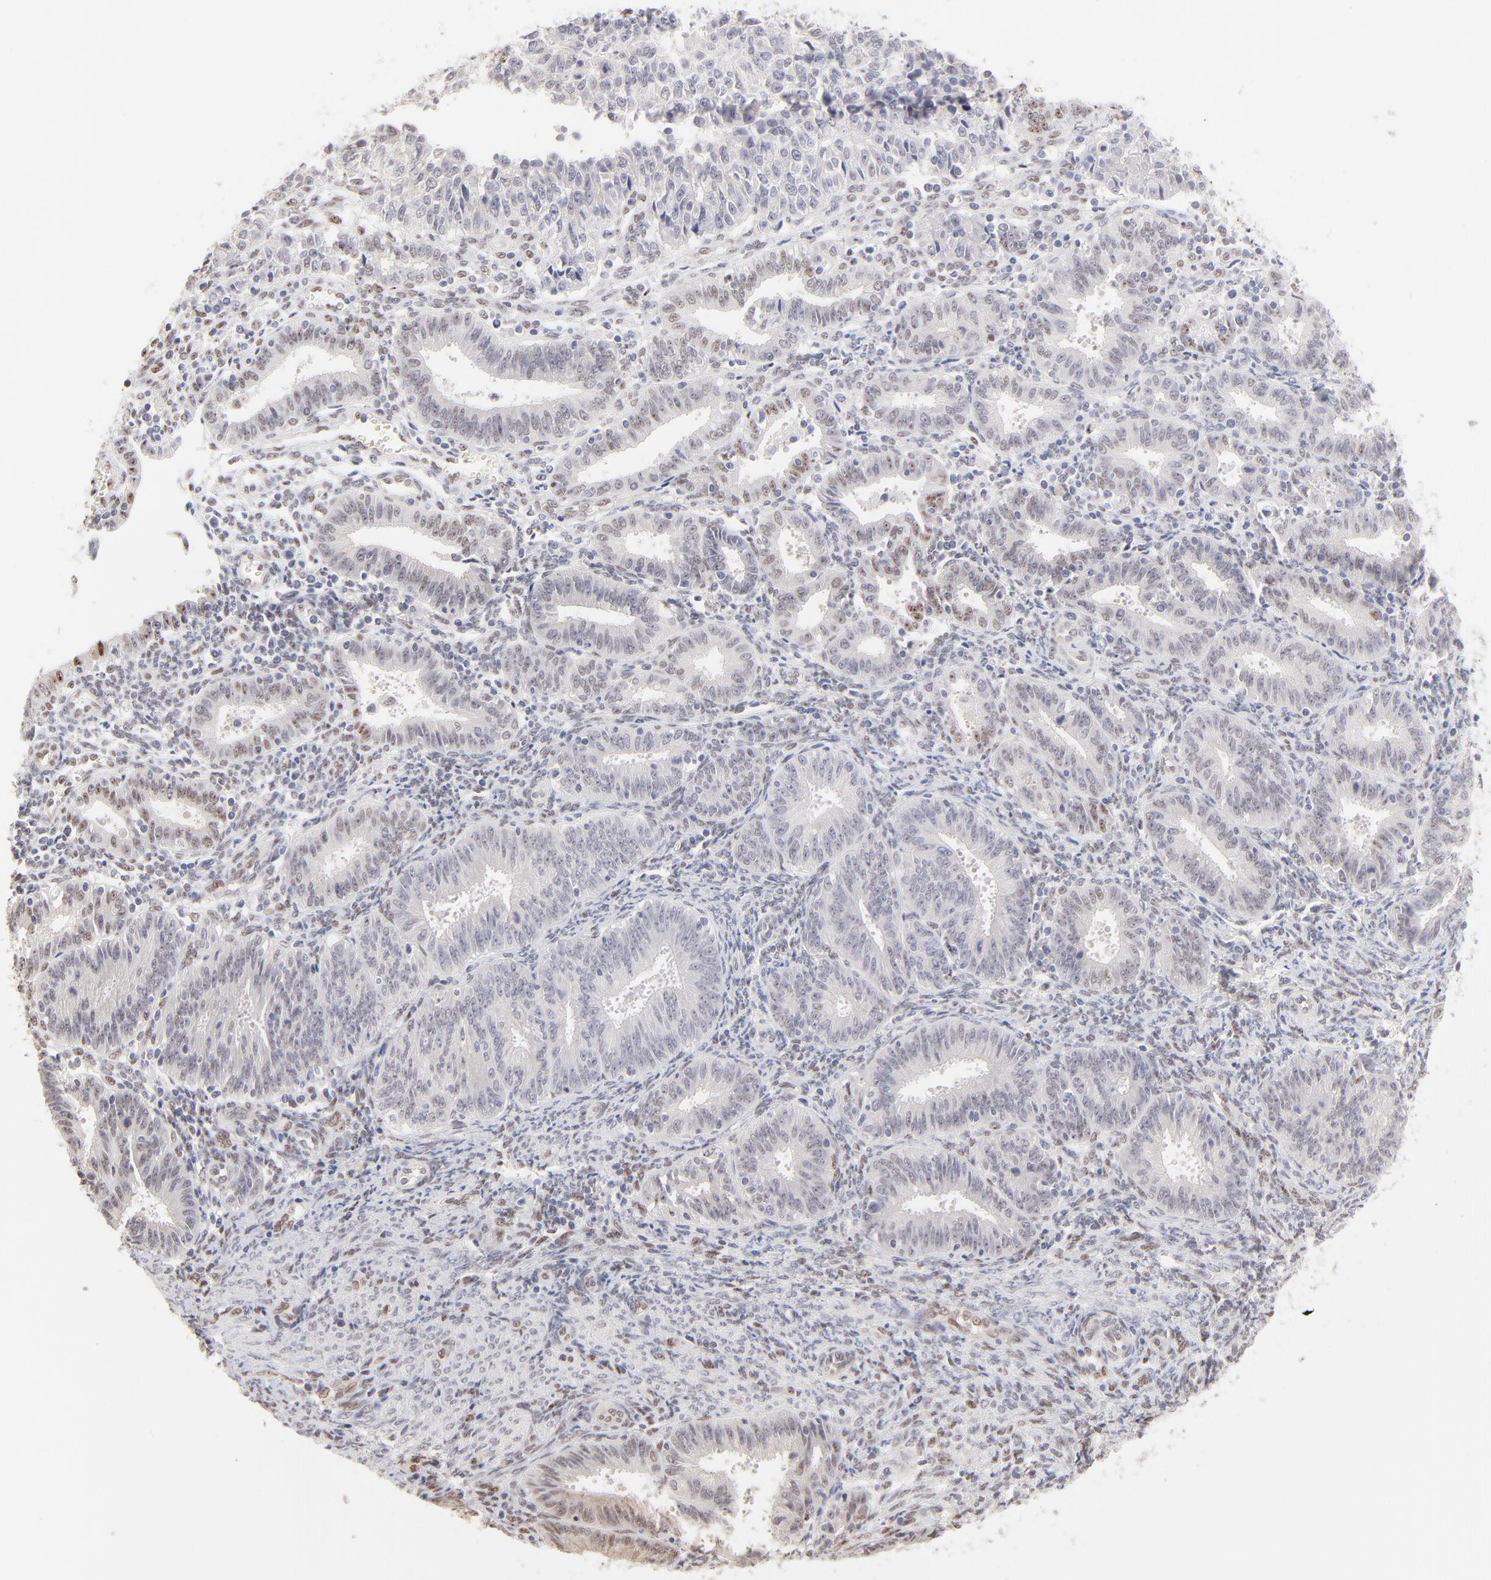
{"staining": {"intensity": "weak", "quantity": "25%-75%", "location": "nuclear"}, "tissue": "endometrial cancer", "cell_type": "Tumor cells", "image_type": "cancer", "snomed": [{"axis": "morphology", "description": "Adenocarcinoma, NOS"}, {"axis": "topography", "description": "Endometrium"}], "caption": "Protein staining exhibits weak nuclear positivity in approximately 25%-75% of tumor cells in adenocarcinoma (endometrial). (IHC, brightfield microscopy, high magnification).", "gene": "STAT3", "patient": {"sex": "female", "age": 42}}